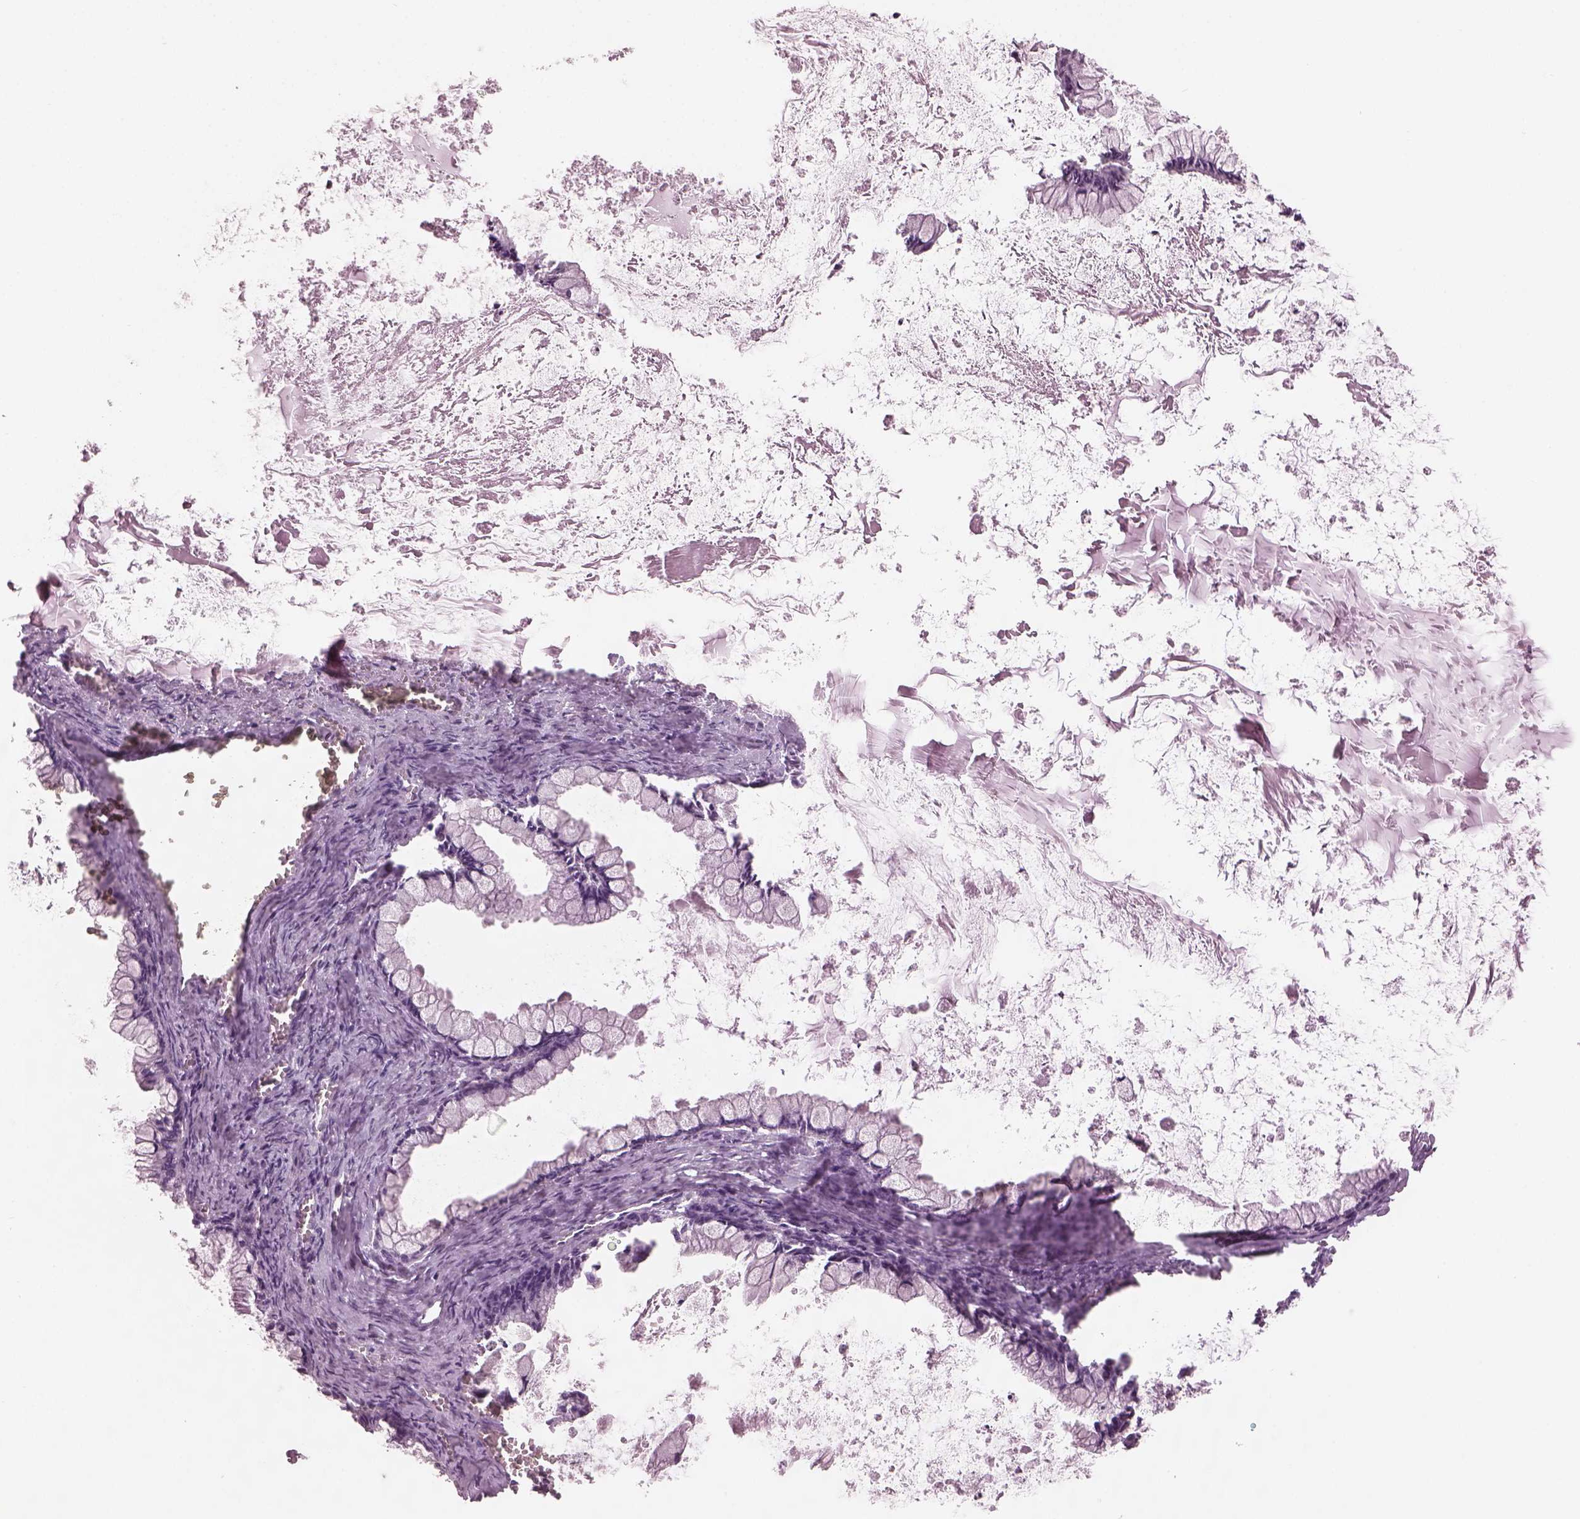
{"staining": {"intensity": "negative", "quantity": "none", "location": "none"}, "tissue": "ovarian cancer", "cell_type": "Tumor cells", "image_type": "cancer", "snomed": [{"axis": "morphology", "description": "Cystadenocarcinoma, mucinous, NOS"}, {"axis": "topography", "description": "Ovary"}], "caption": "Human ovarian mucinous cystadenocarcinoma stained for a protein using immunohistochemistry exhibits no staining in tumor cells.", "gene": "PACRG", "patient": {"sex": "female", "age": 67}}